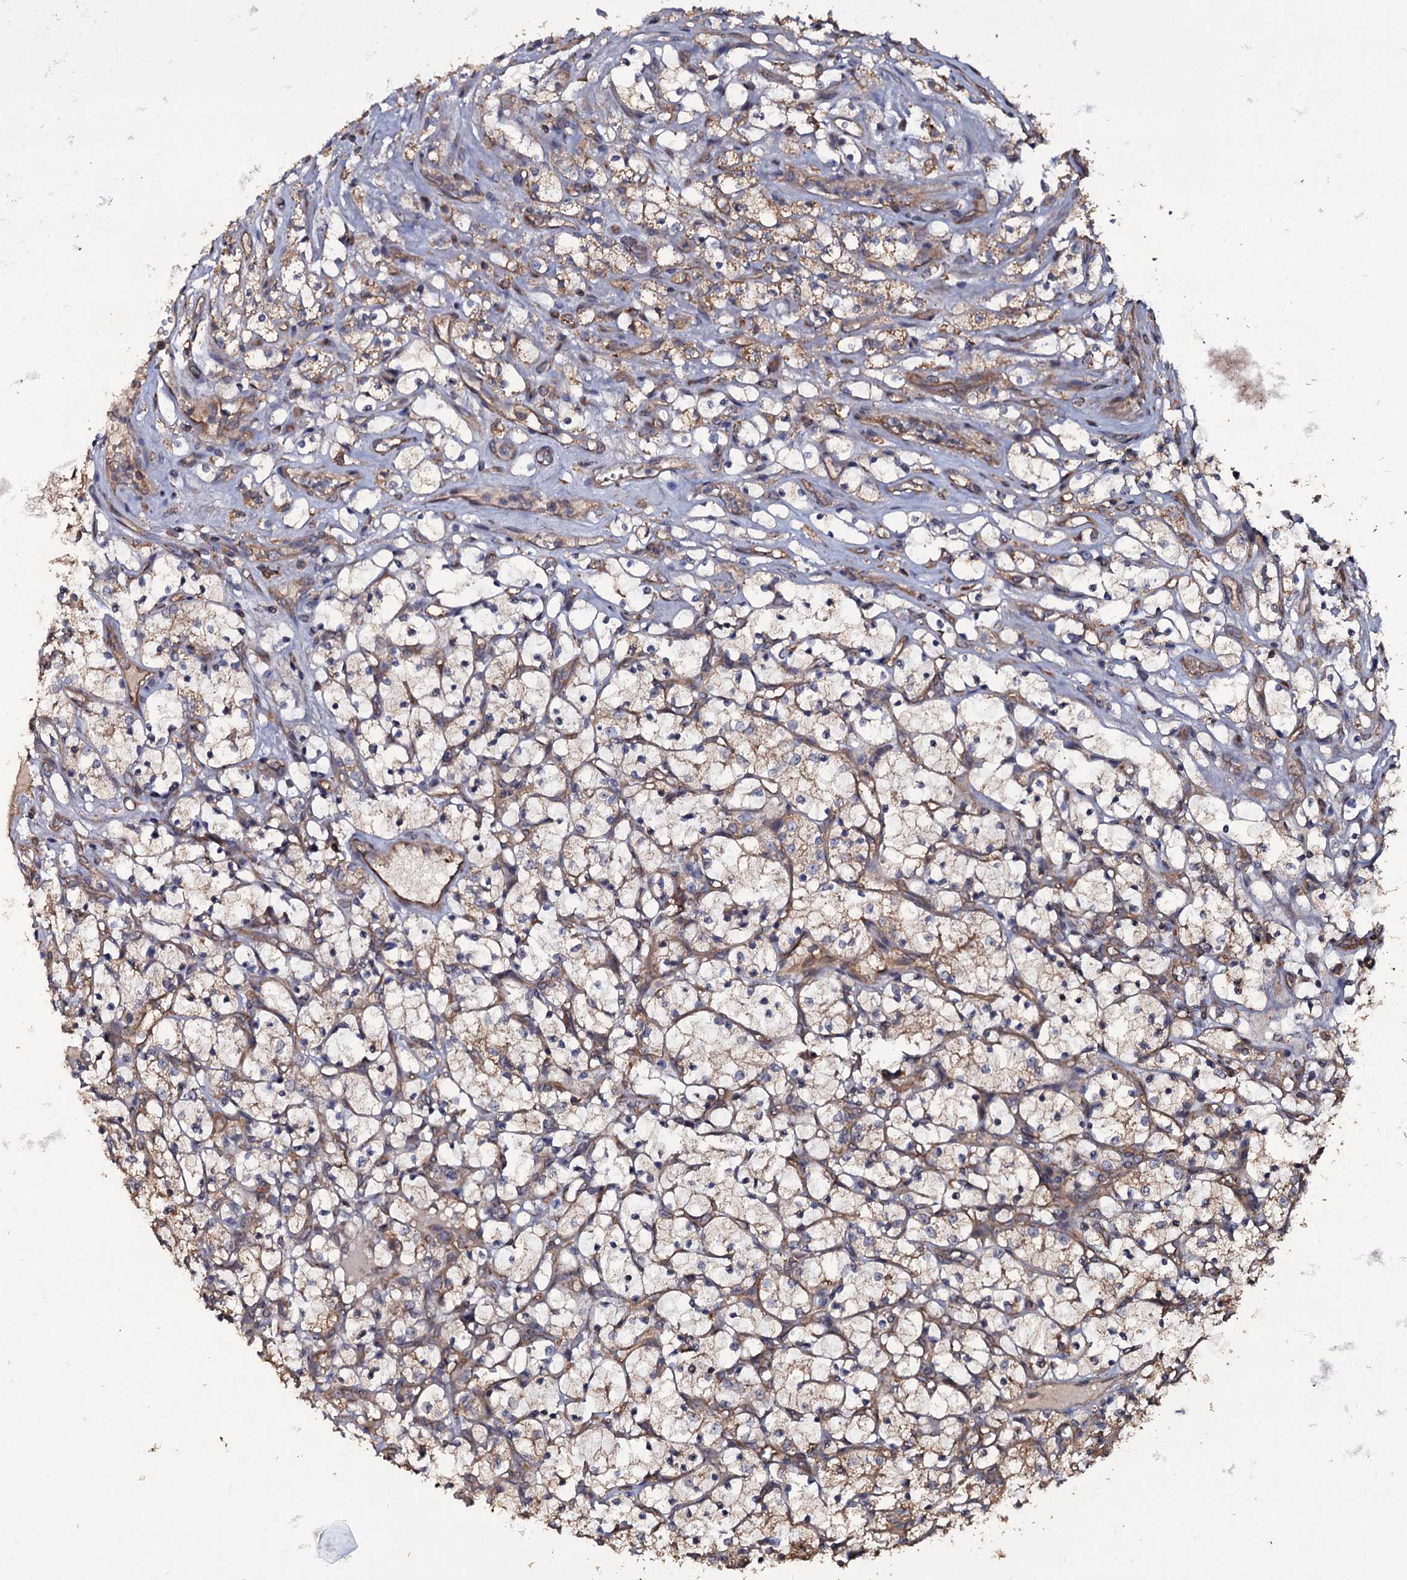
{"staining": {"intensity": "weak", "quantity": ">75%", "location": "cytoplasmic/membranous"}, "tissue": "renal cancer", "cell_type": "Tumor cells", "image_type": "cancer", "snomed": [{"axis": "morphology", "description": "Adenocarcinoma, NOS"}, {"axis": "topography", "description": "Kidney"}], "caption": "Approximately >75% of tumor cells in human renal cancer show weak cytoplasmic/membranous protein positivity as visualized by brown immunohistochemical staining.", "gene": "TTC23", "patient": {"sex": "female", "age": 69}}